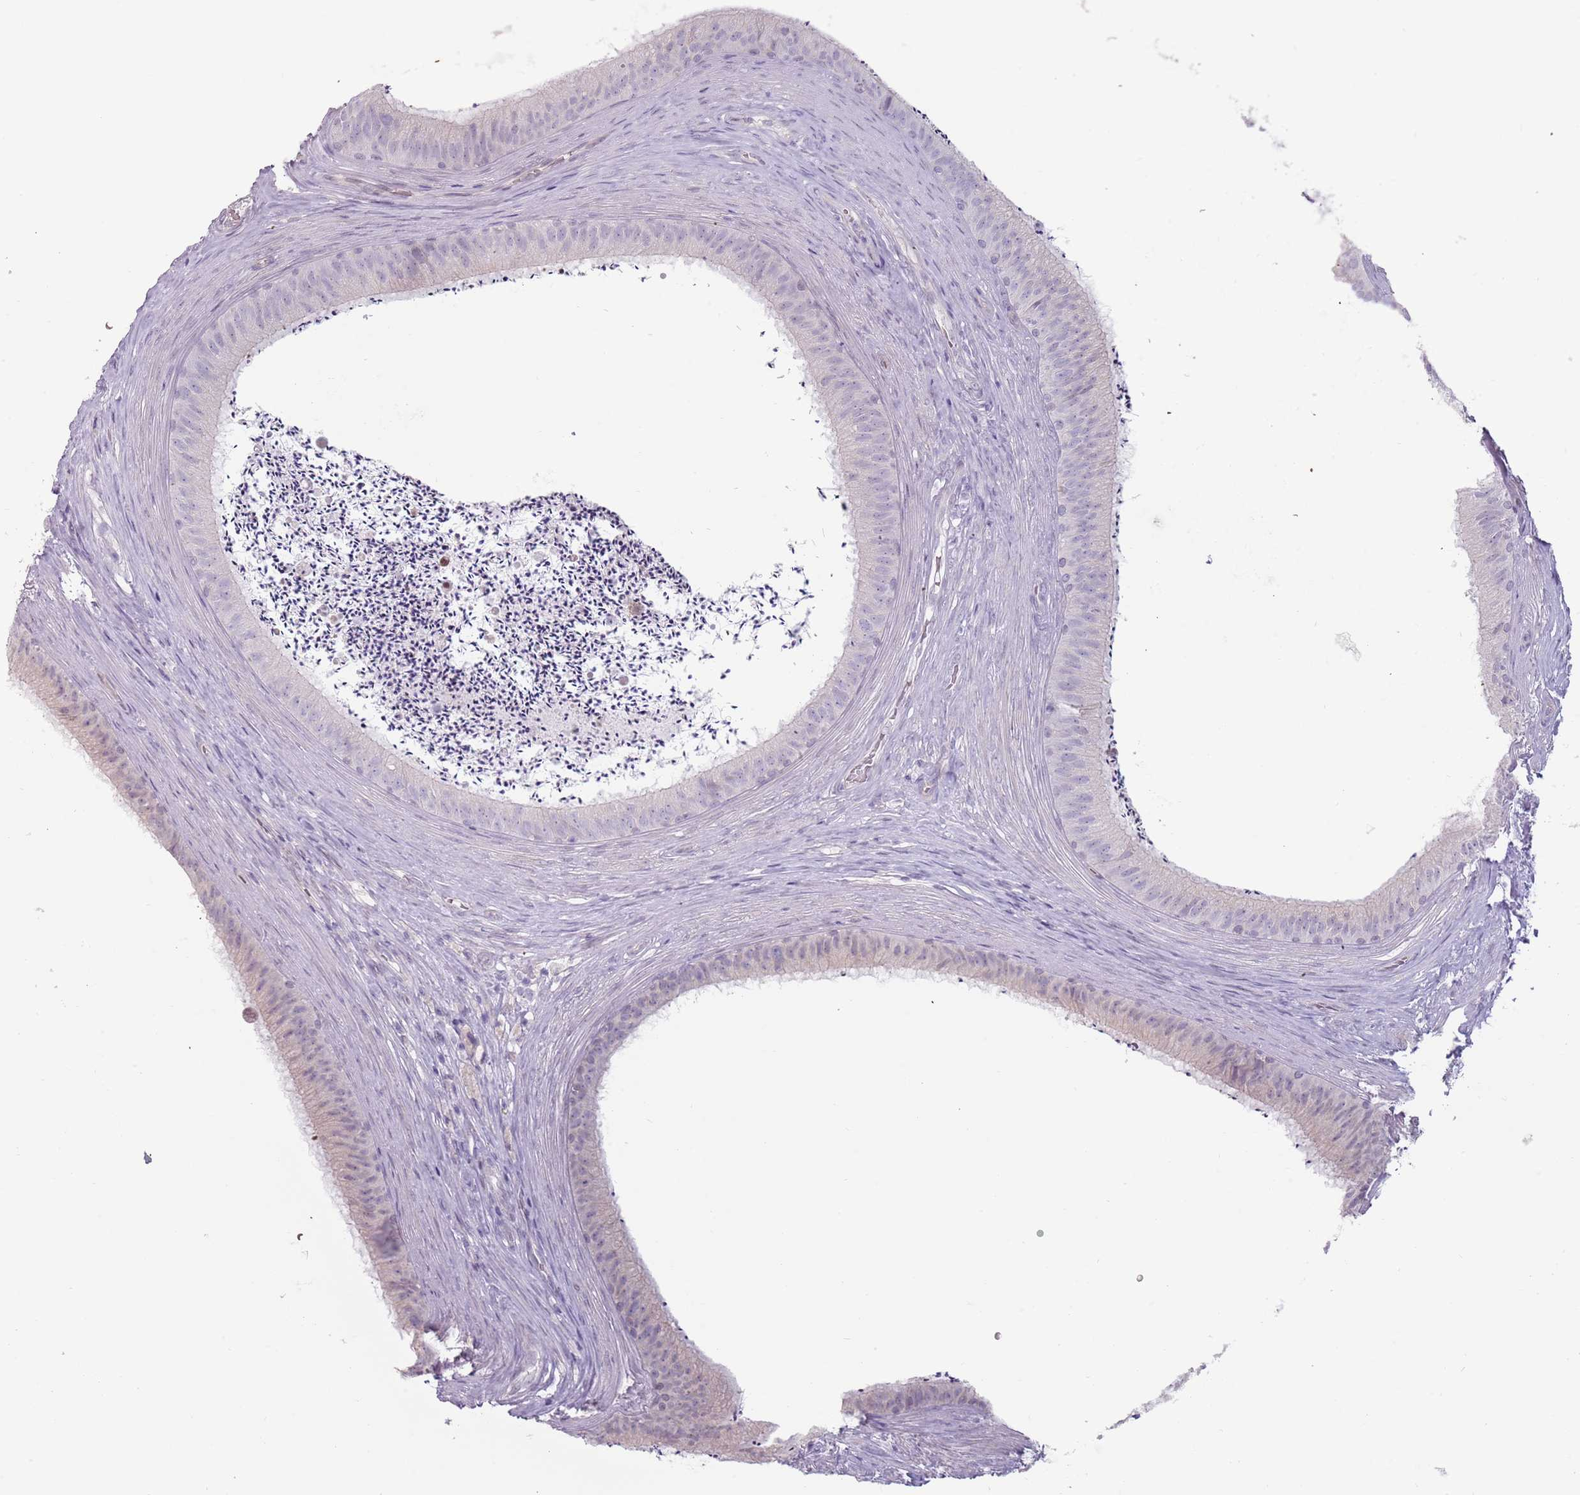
{"staining": {"intensity": "negative", "quantity": "none", "location": "none"}, "tissue": "epididymis", "cell_type": "Glandular cells", "image_type": "normal", "snomed": [{"axis": "morphology", "description": "Normal tissue, NOS"}, {"axis": "topography", "description": "Testis"}, {"axis": "topography", "description": "Epididymis"}], "caption": "Immunohistochemical staining of benign epididymis reveals no significant positivity in glandular cells.", "gene": "RFX2", "patient": {"sex": "male", "age": 41}}